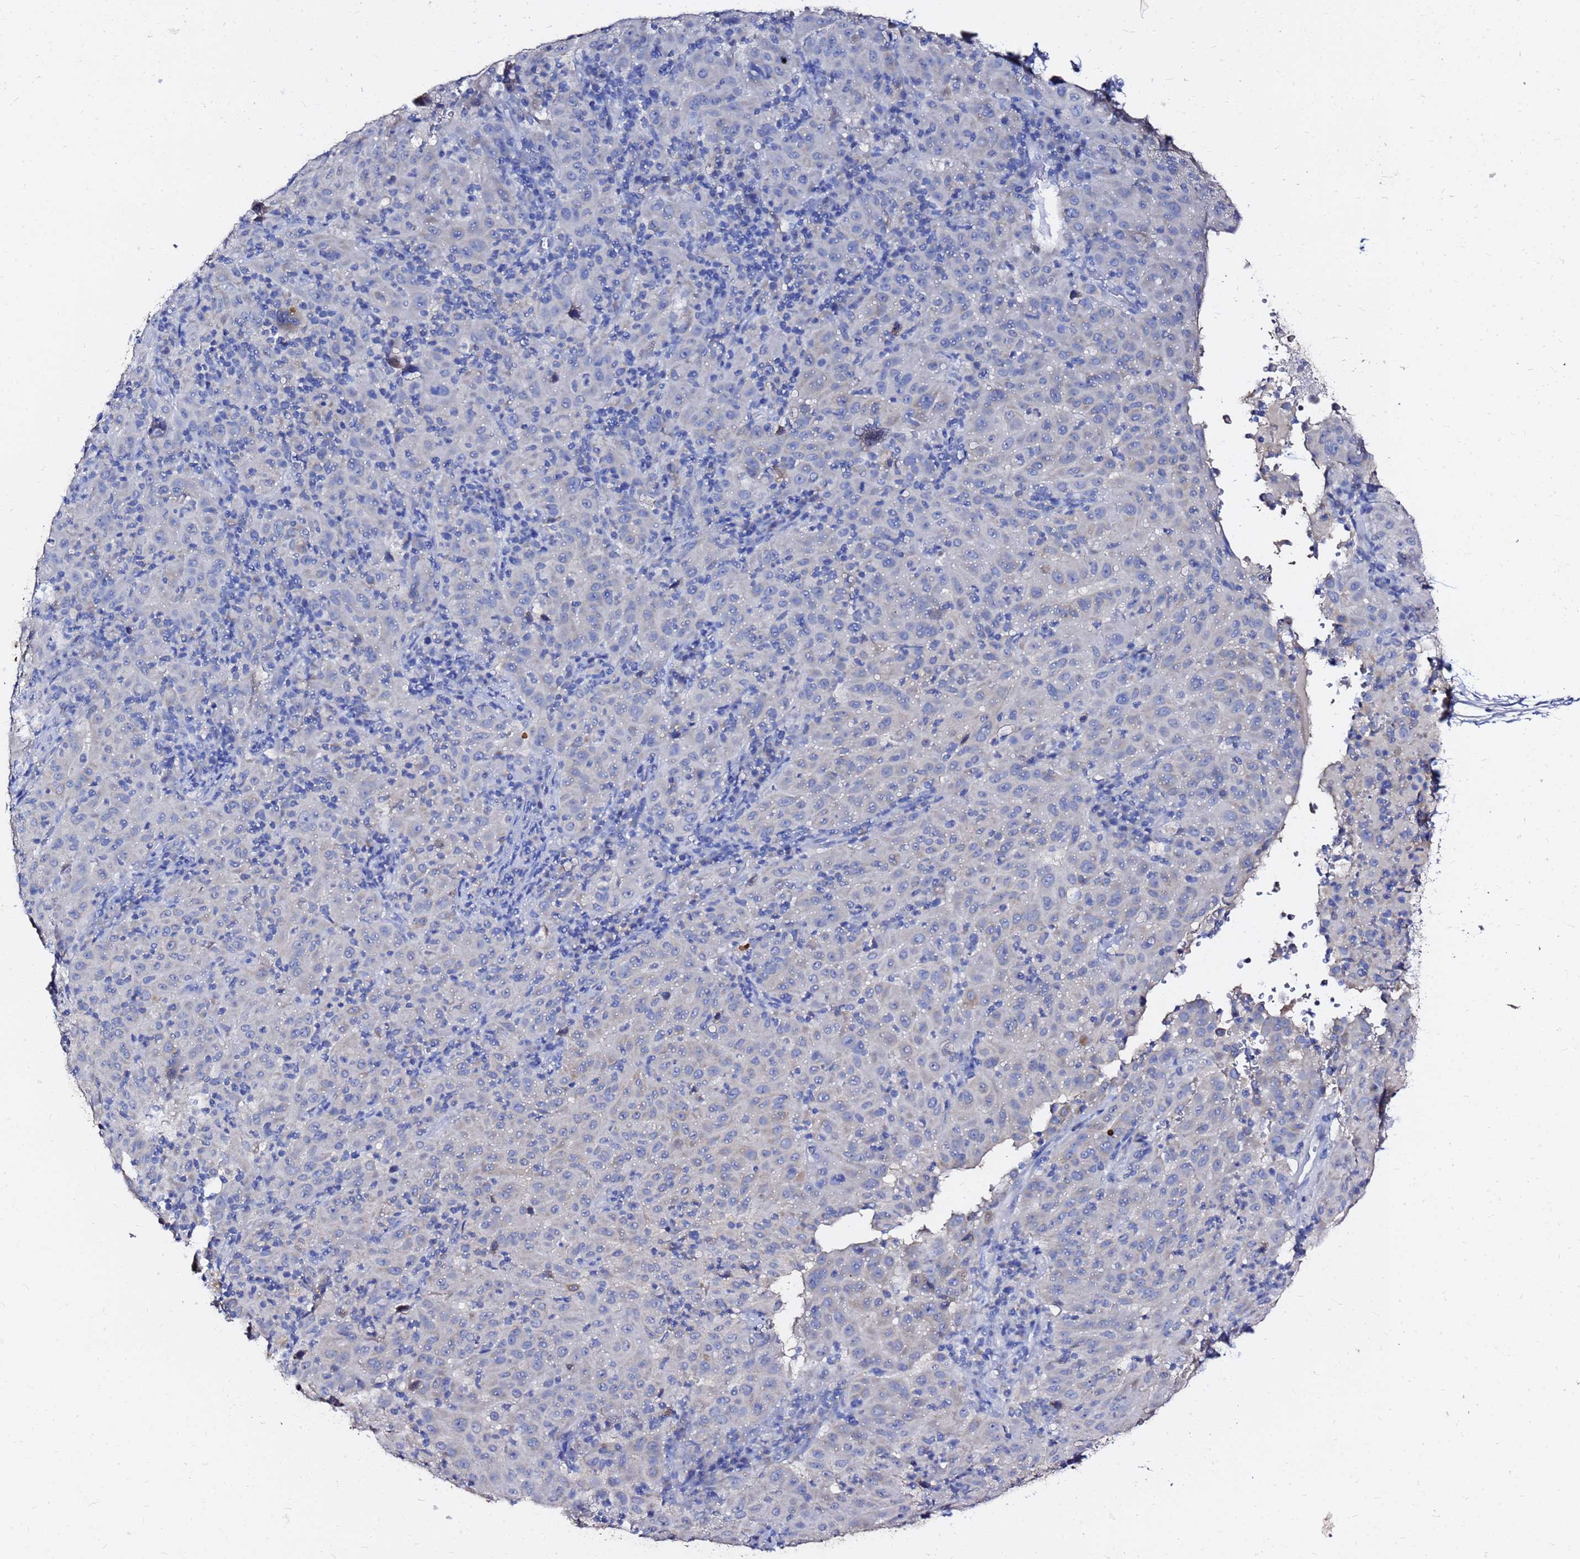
{"staining": {"intensity": "negative", "quantity": "none", "location": "none"}, "tissue": "pancreatic cancer", "cell_type": "Tumor cells", "image_type": "cancer", "snomed": [{"axis": "morphology", "description": "Adenocarcinoma, NOS"}, {"axis": "topography", "description": "Pancreas"}], "caption": "High power microscopy micrograph of an IHC histopathology image of pancreatic cancer, revealing no significant expression in tumor cells. (DAB immunohistochemistry (IHC) with hematoxylin counter stain).", "gene": "FAM183A", "patient": {"sex": "male", "age": 63}}